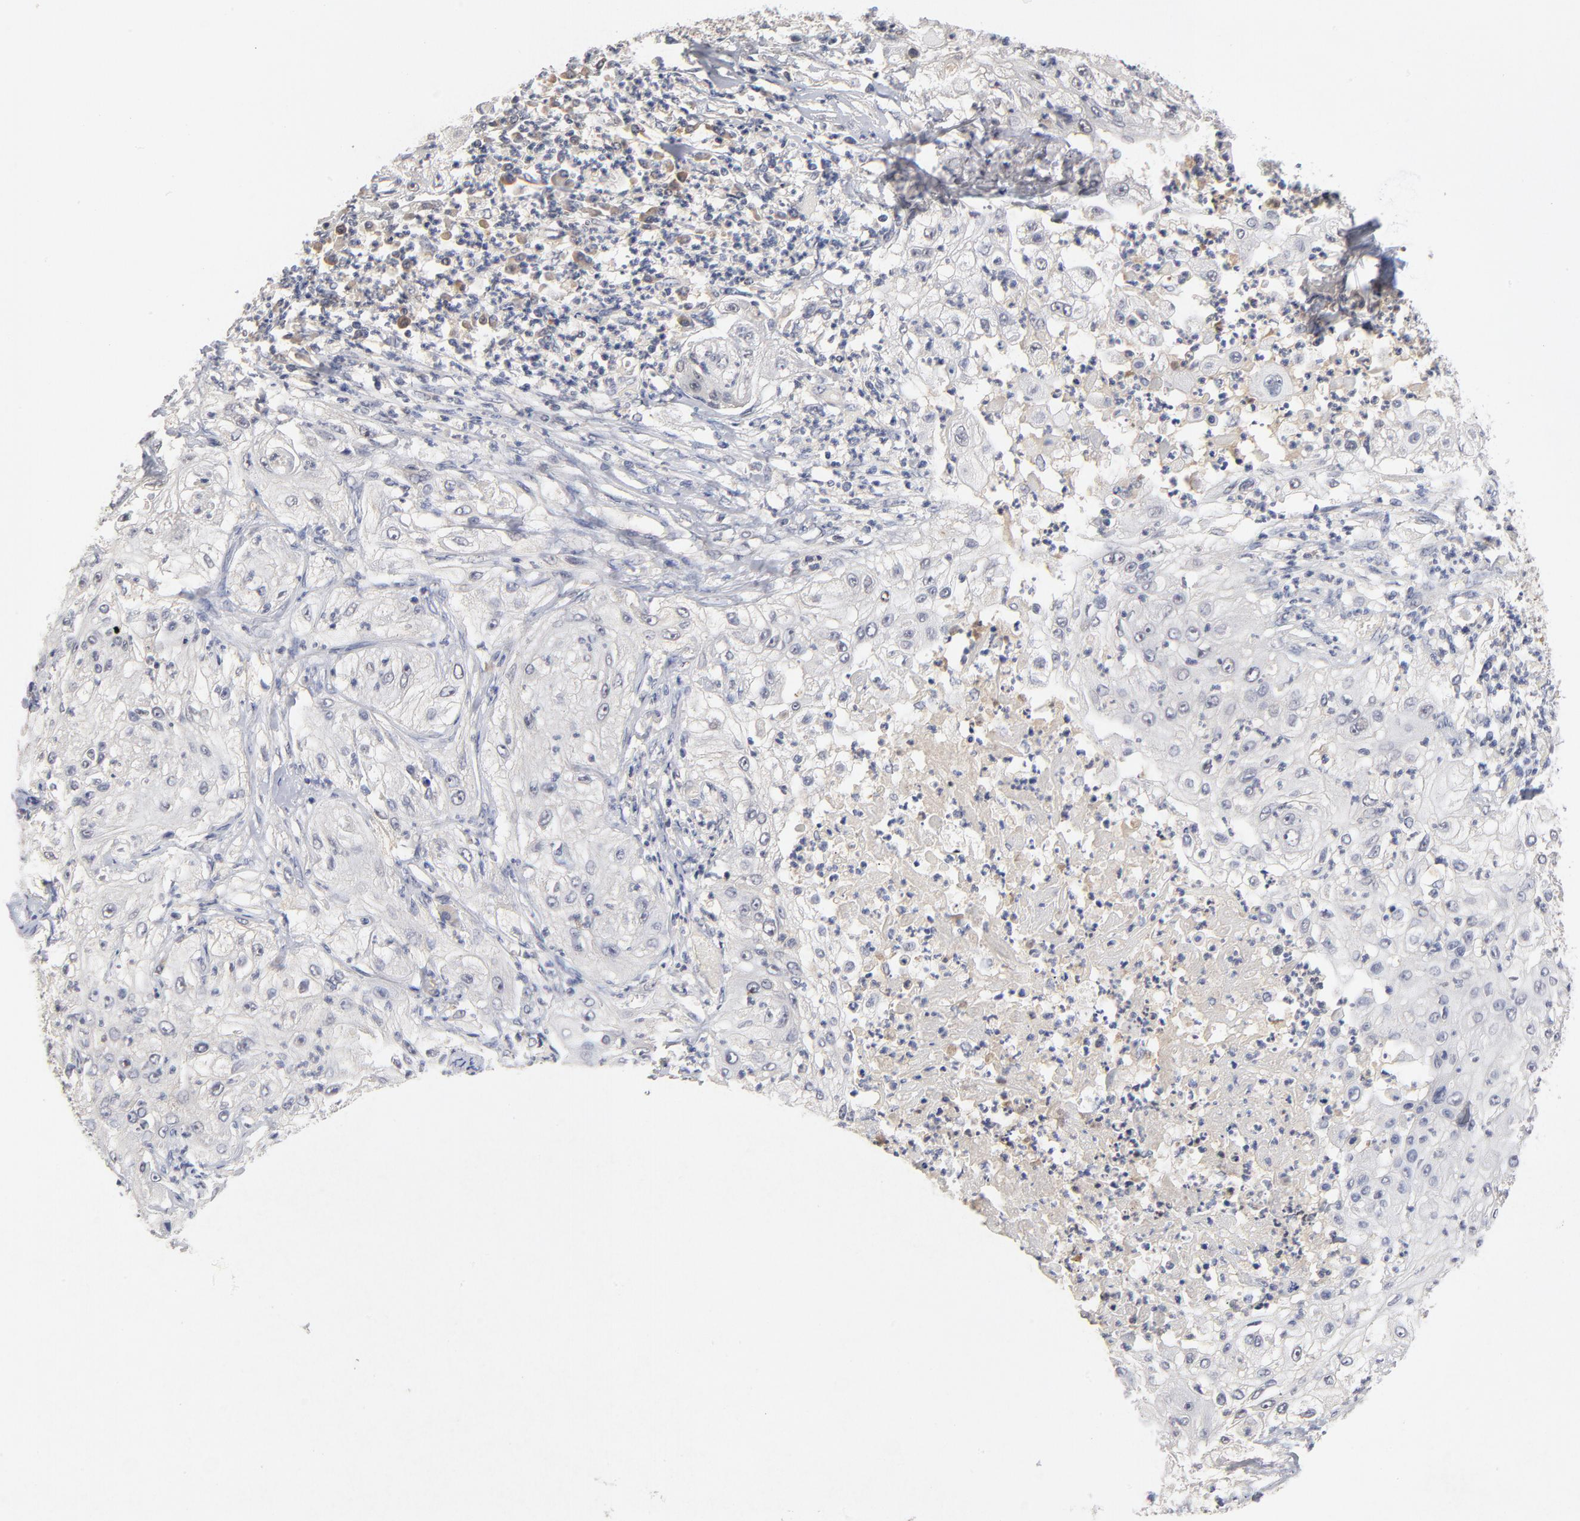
{"staining": {"intensity": "negative", "quantity": "none", "location": "none"}, "tissue": "lung cancer", "cell_type": "Tumor cells", "image_type": "cancer", "snomed": [{"axis": "morphology", "description": "Inflammation, NOS"}, {"axis": "morphology", "description": "Squamous cell carcinoma, NOS"}, {"axis": "topography", "description": "Lymph node"}, {"axis": "topography", "description": "Soft tissue"}, {"axis": "topography", "description": "Lung"}], "caption": "Lung squamous cell carcinoma was stained to show a protein in brown. There is no significant expression in tumor cells.", "gene": "WSB1", "patient": {"sex": "male", "age": 66}}